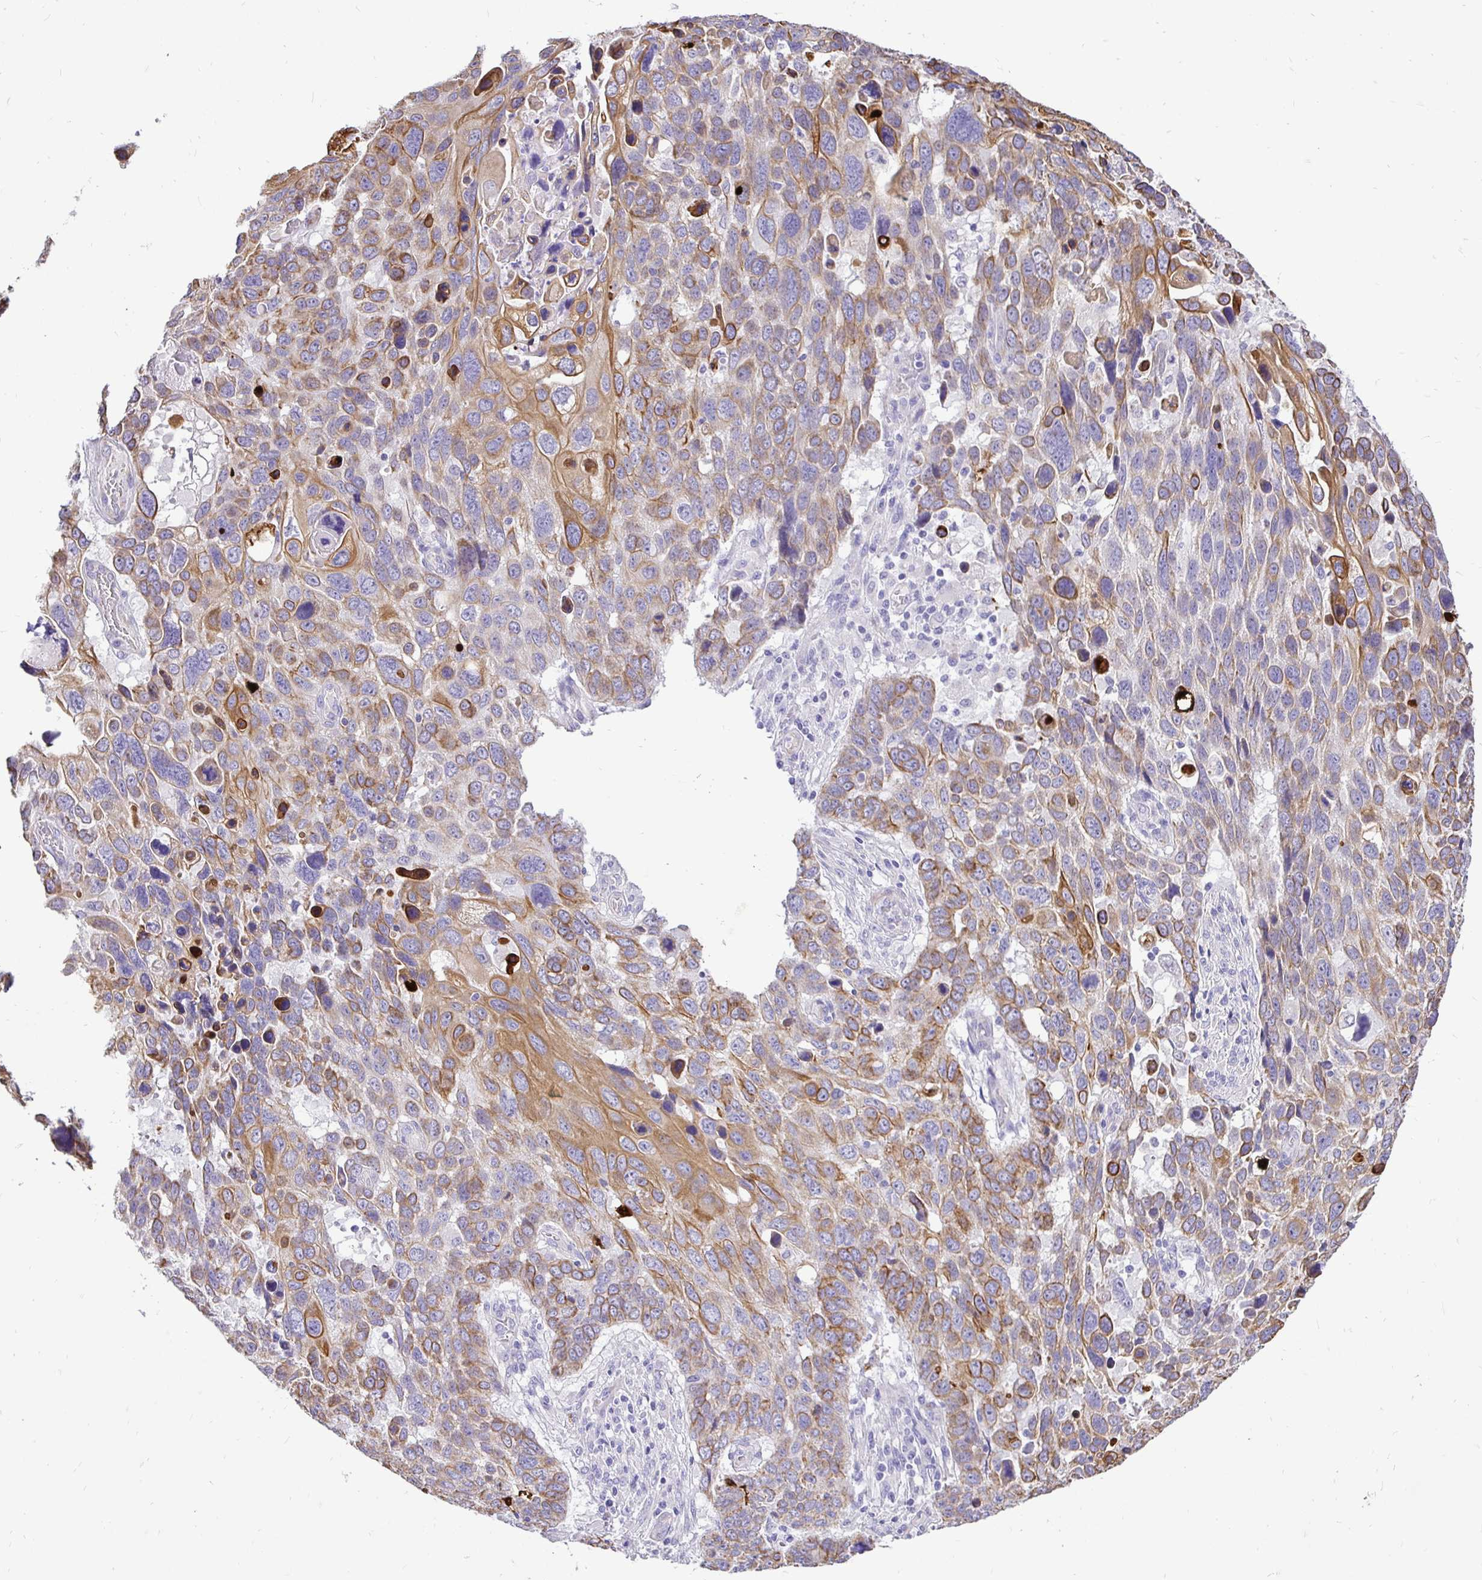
{"staining": {"intensity": "moderate", "quantity": "25%-75%", "location": "cytoplasmic/membranous"}, "tissue": "lung cancer", "cell_type": "Tumor cells", "image_type": "cancer", "snomed": [{"axis": "morphology", "description": "Squamous cell carcinoma, NOS"}, {"axis": "topography", "description": "Lung"}], "caption": "An image of human lung squamous cell carcinoma stained for a protein exhibits moderate cytoplasmic/membranous brown staining in tumor cells.", "gene": "TAF1D", "patient": {"sex": "male", "age": 68}}